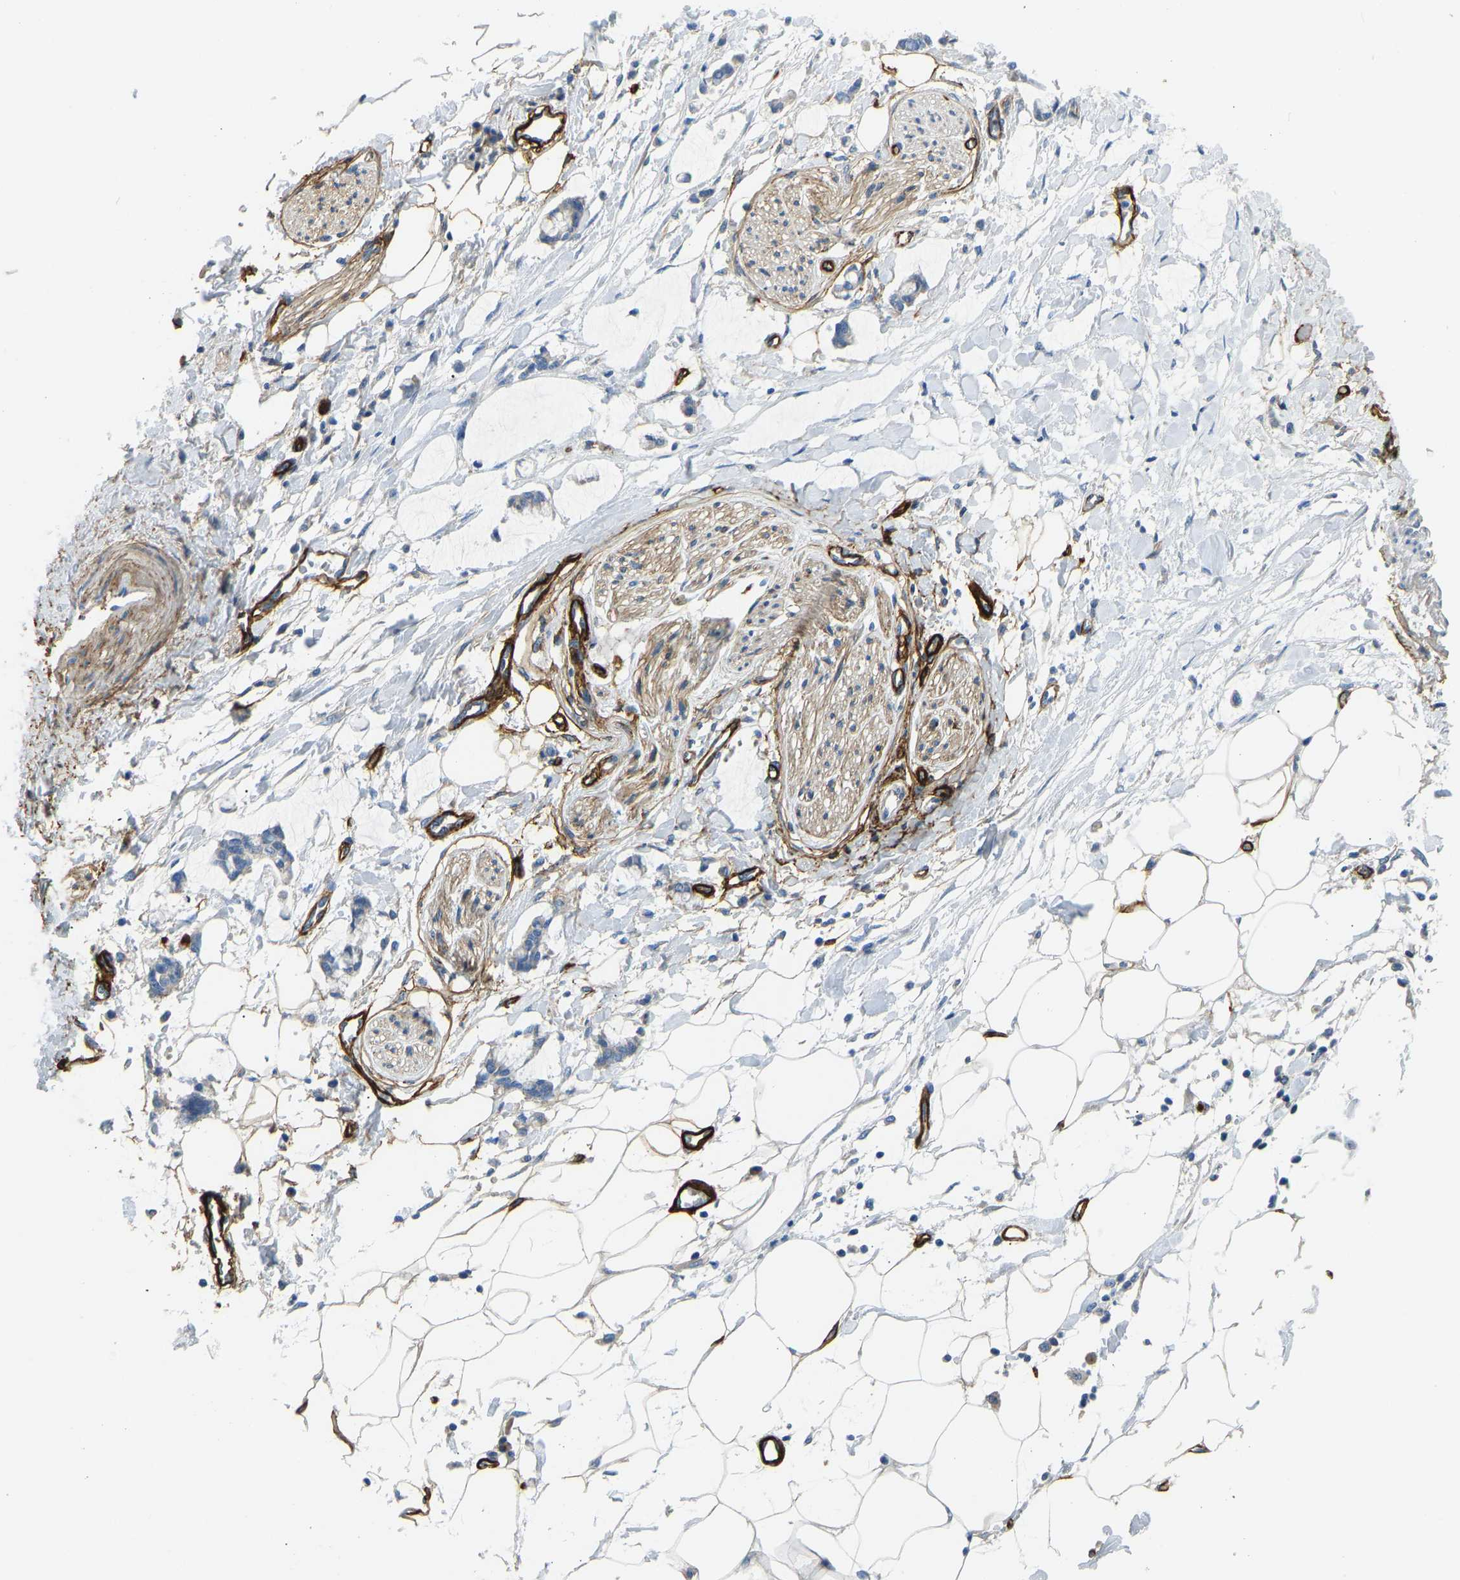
{"staining": {"intensity": "moderate", "quantity": "<25%", "location": "cytoplasmic/membranous"}, "tissue": "adipose tissue", "cell_type": "Adipocytes", "image_type": "normal", "snomed": [{"axis": "morphology", "description": "Normal tissue, NOS"}, {"axis": "morphology", "description": "Adenocarcinoma, NOS"}, {"axis": "topography", "description": "Colon"}, {"axis": "topography", "description": "Peripheral nerve tissue"}], "caption": "Immunohistochemical staining of normal adipose tissue displays low levels of moderate cytoplasmic/membranous positivity in about <25% of adipocytes.", "gene": "COL15A1", "patient": {"sex": "male", "age": 14}}